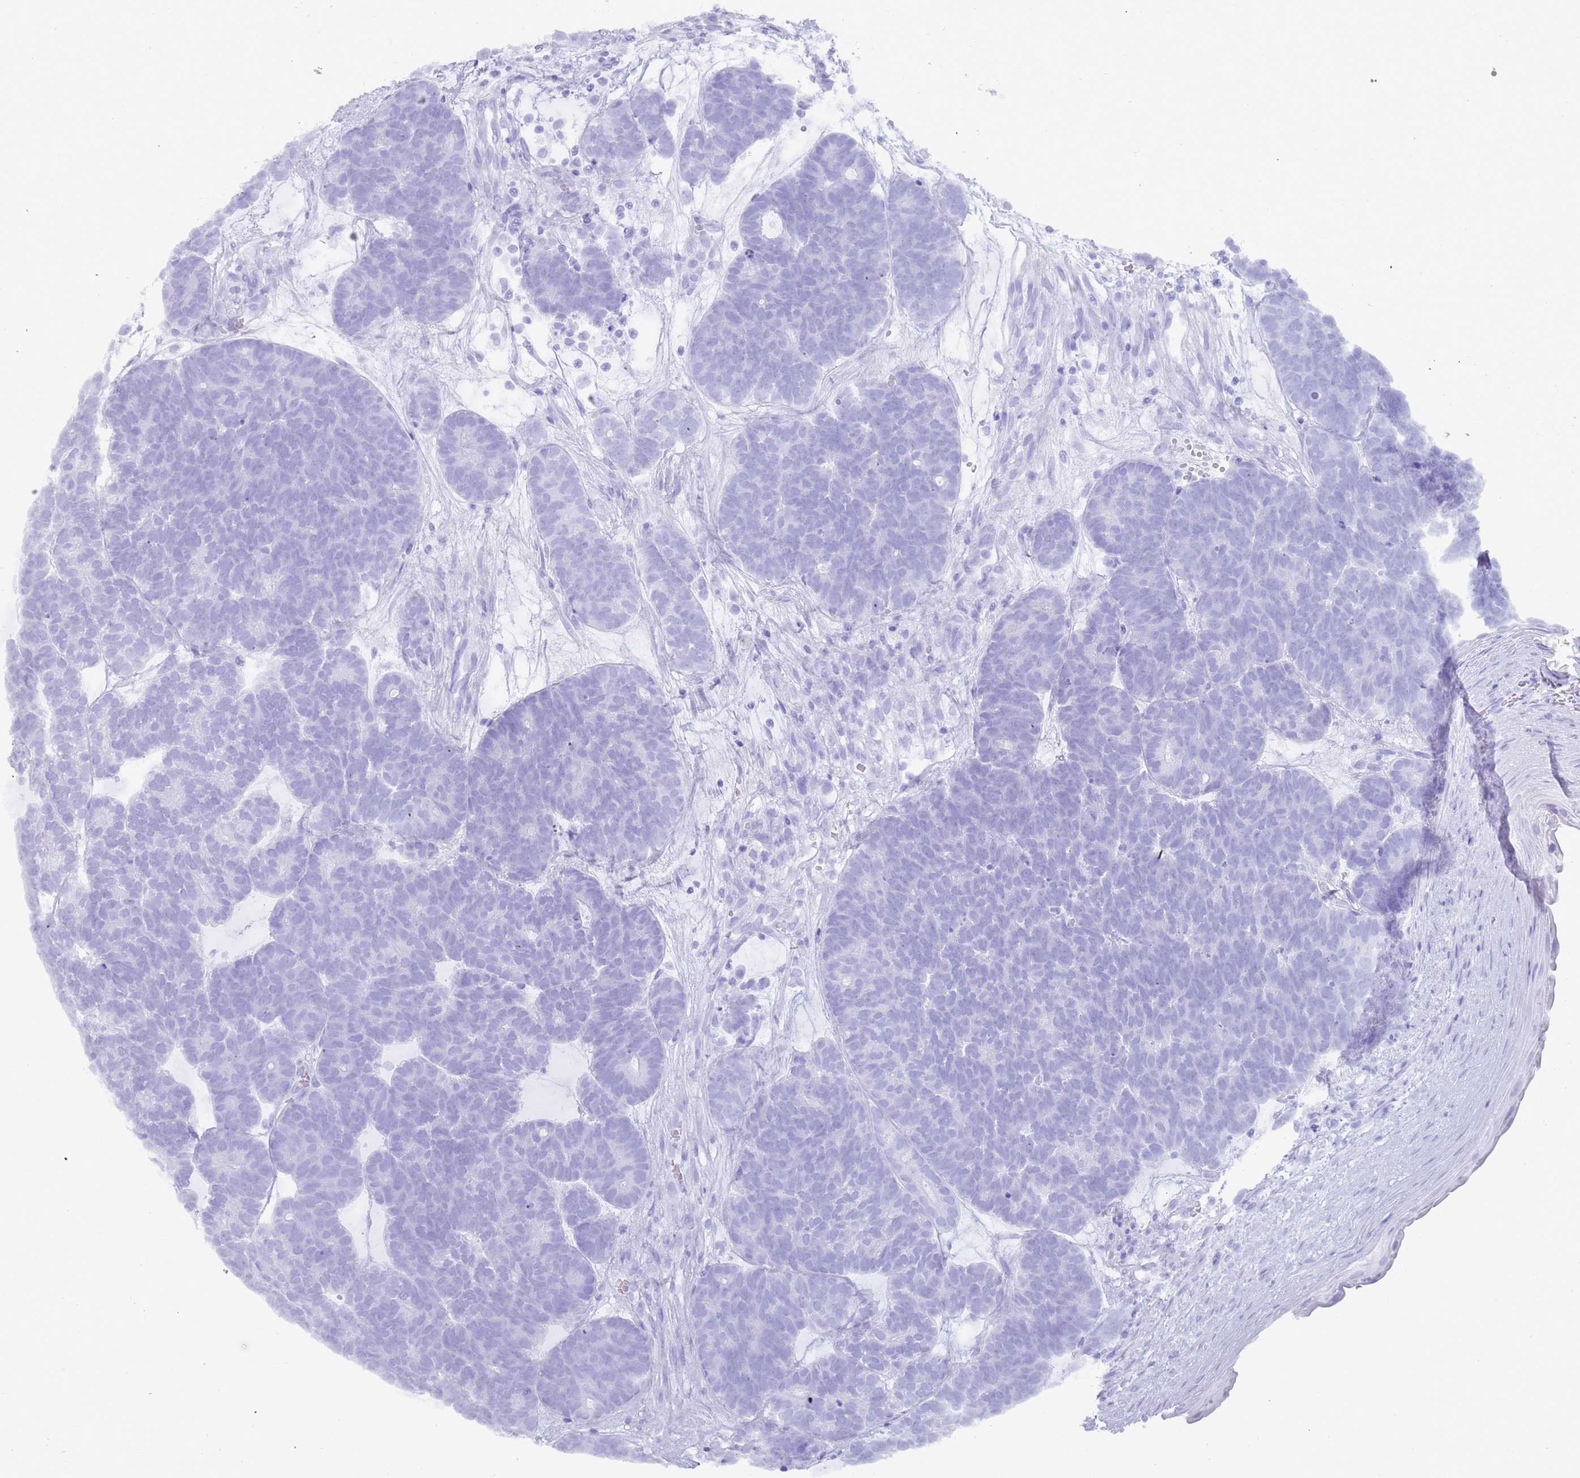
{"staining": {"intensity": "negative", "quantity": "none", "location": "none"}, "tissue": "head and neck cancer", "cell_type": "Tumor cells", "image_type": "cancer", "snomed": [{"axis": "morphology", "description": "Adenocarcinoma, NOS"}, {"axis": "topography", "description": "Head-Neck"}], "caption": "Tumor cells show no significant protein positivity in head and neck cancer (adenocarcinoma).", "gene": "MYADML2", "patient": {"sex": "female", "age": 81}}